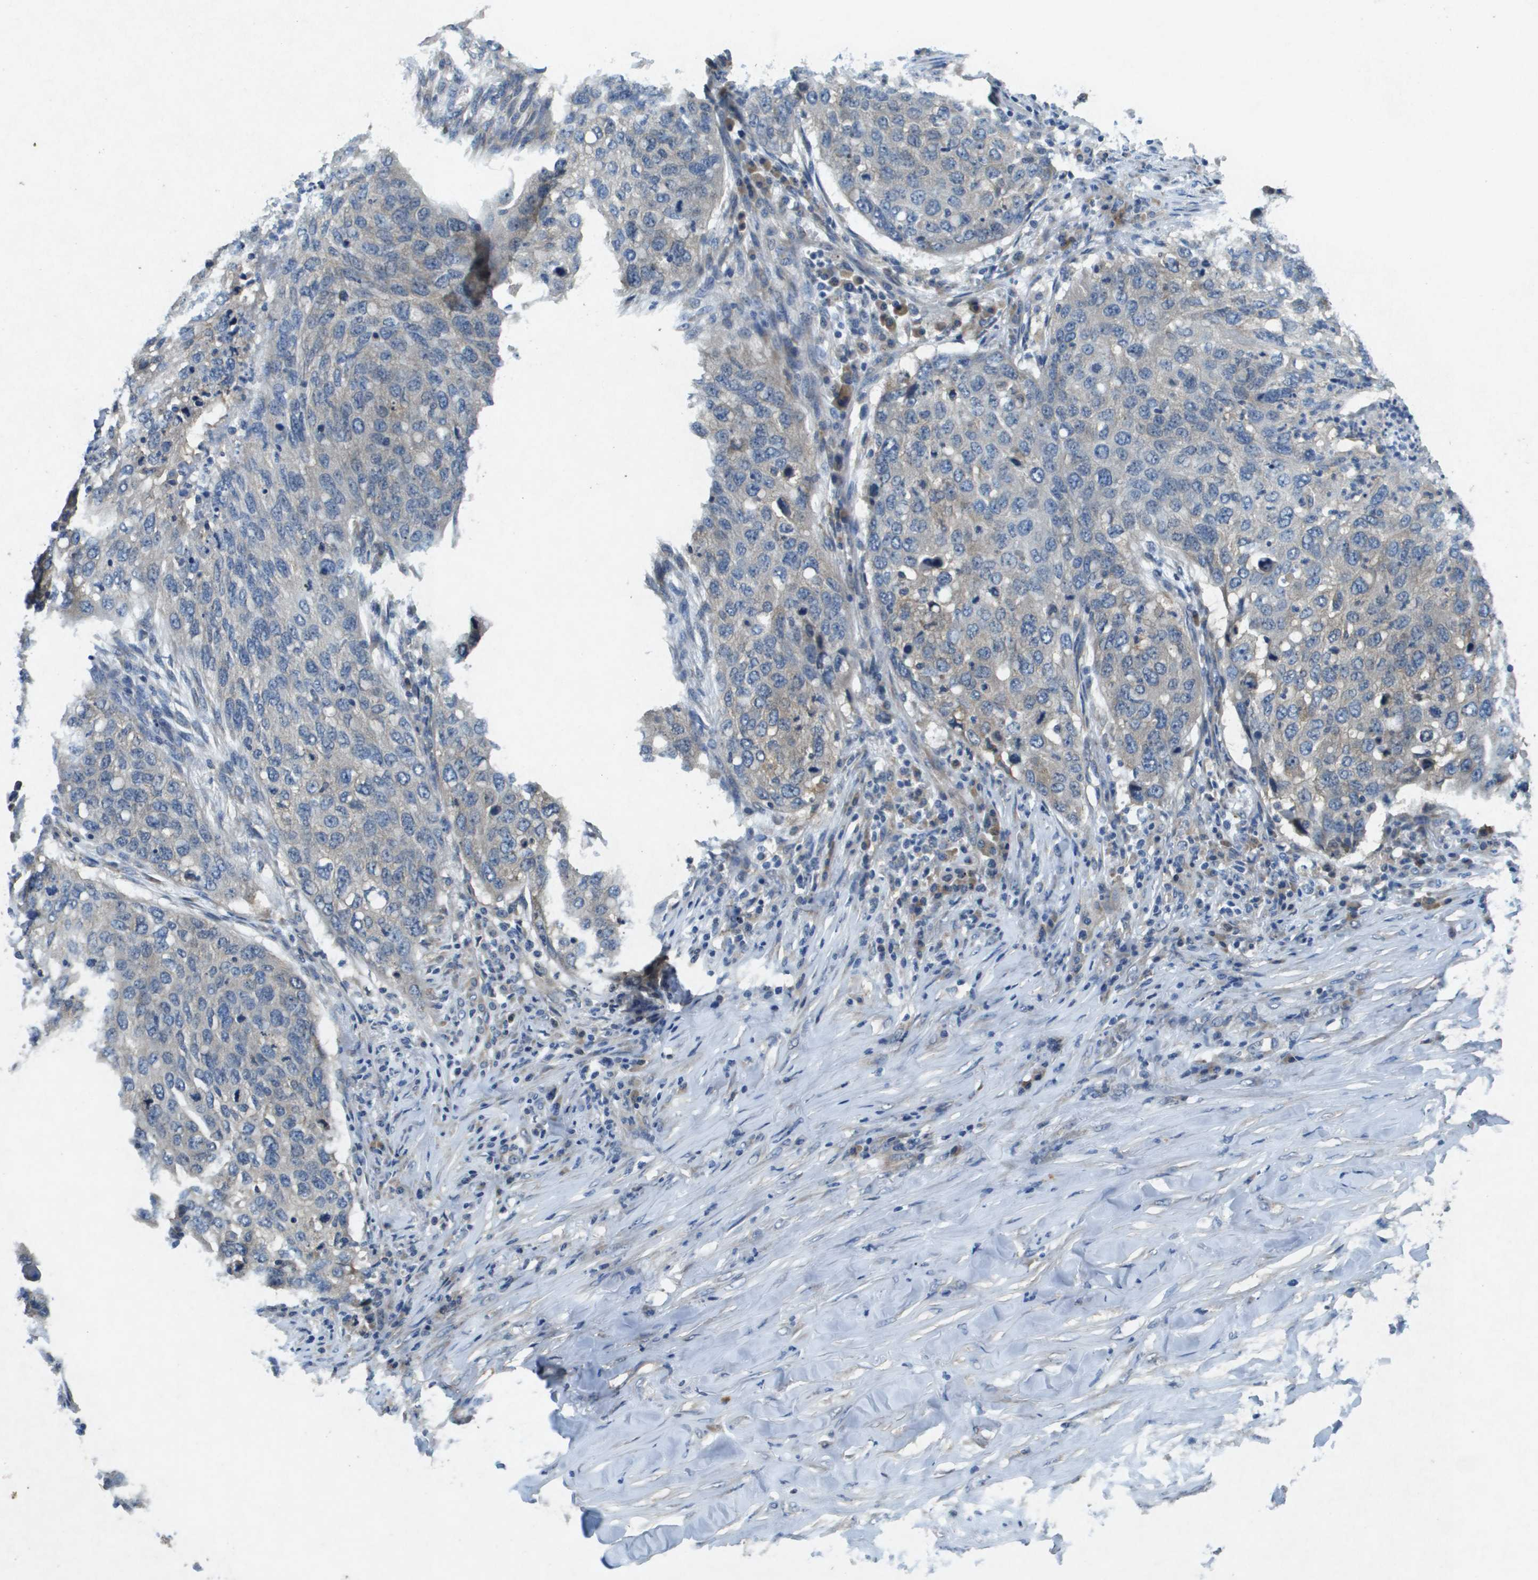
{"staining": {"intensity": "negative", "quantity": "none", "location": "none"}, "tissue": "lung cancer", "cell_type": "Tumor cells", "image_type": "cancer", "snomed": [{"axis": "morphology", "description": "Squamous cell carcinoma, NOS"}, {"axis": "topography", "description": "Lung"}], "caption": "DAB (3,3'-diaminobenzidine) immunohistochemical staining of human lung cancer (squamous cell carcinoma) displays no significant staining in tumor cells.", "gene": "PTPRT", "patient": {"sex": "female", "age": 63}}